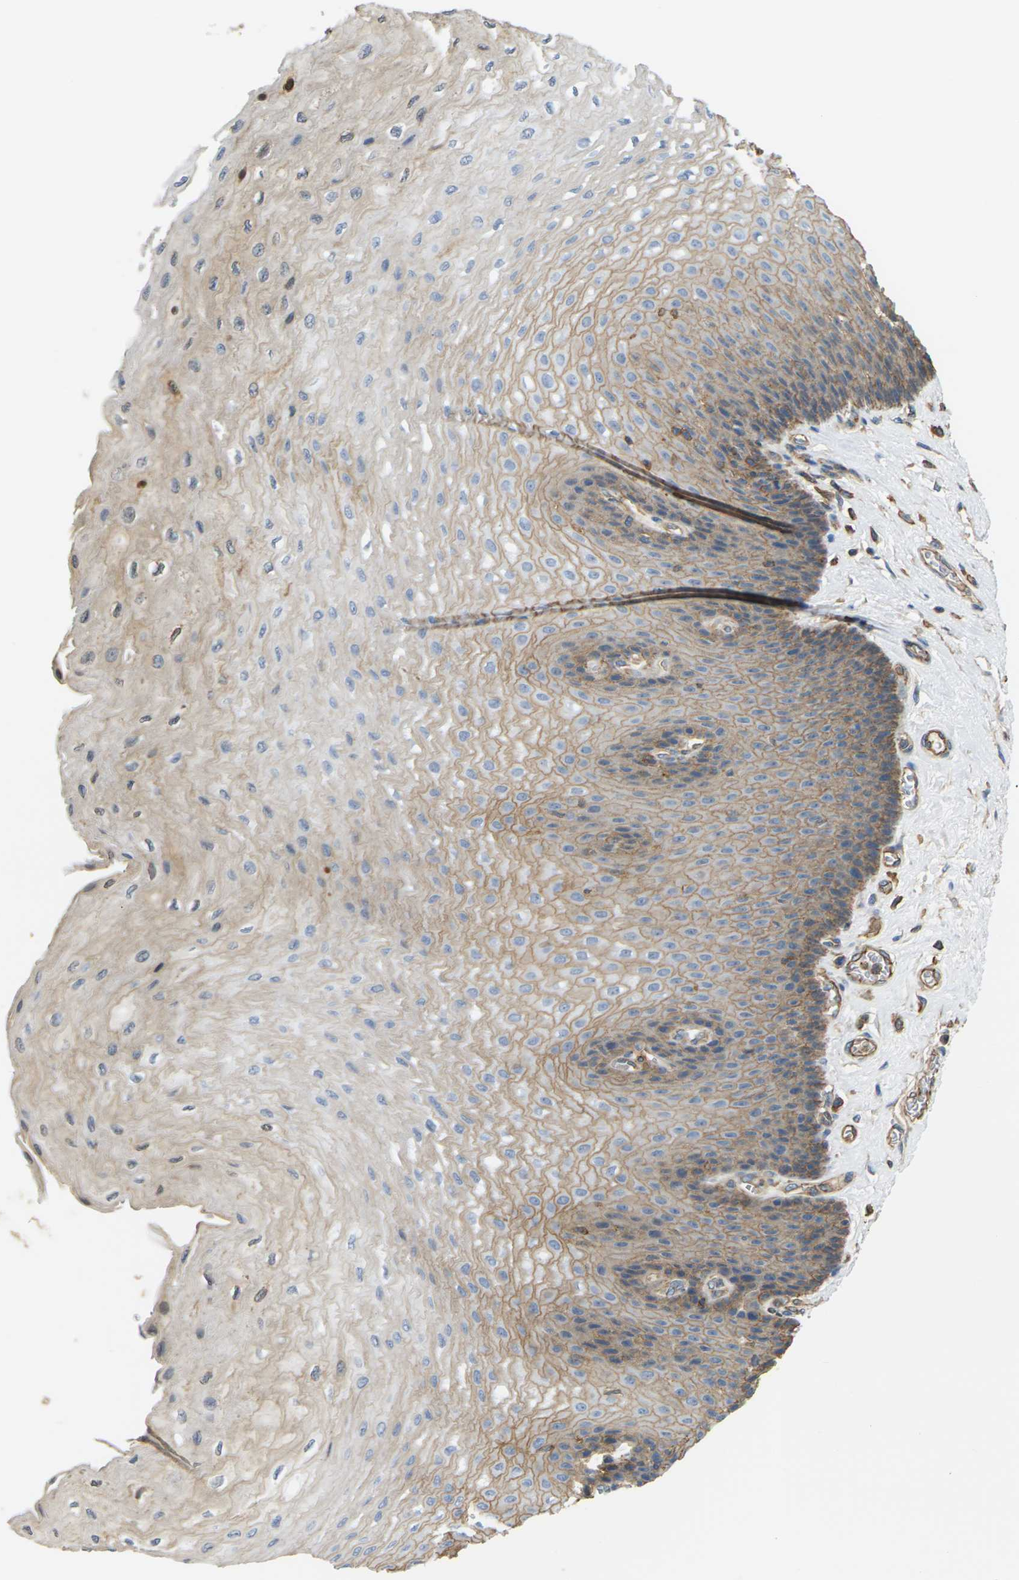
{"staining": {"intensity": "moderate", "quantity": ">75%", "location": "cytoplasmic/membranous"}, "tissue": "esophagus", "cell_type": "Squamous epithelial cells", "image_type": "normal", "snomed": [{"axis": "morphology", "description": "Normal tissue, NOS"}, {"axis": "topography", "description": "Esophagus"}], "caption": "Immunohistochemical staining of unremarkable esophagus reveals >75% levels of moderate cytoplasmic/membranous protein expression in about >75% of squamous epithelial cells. (DAB (3,3'-diaminobenzidine) IHC with brightfield microscopy, high magnification).", "gene": "IQGAP1", "patient": {"sex": "female", "age": 72}}